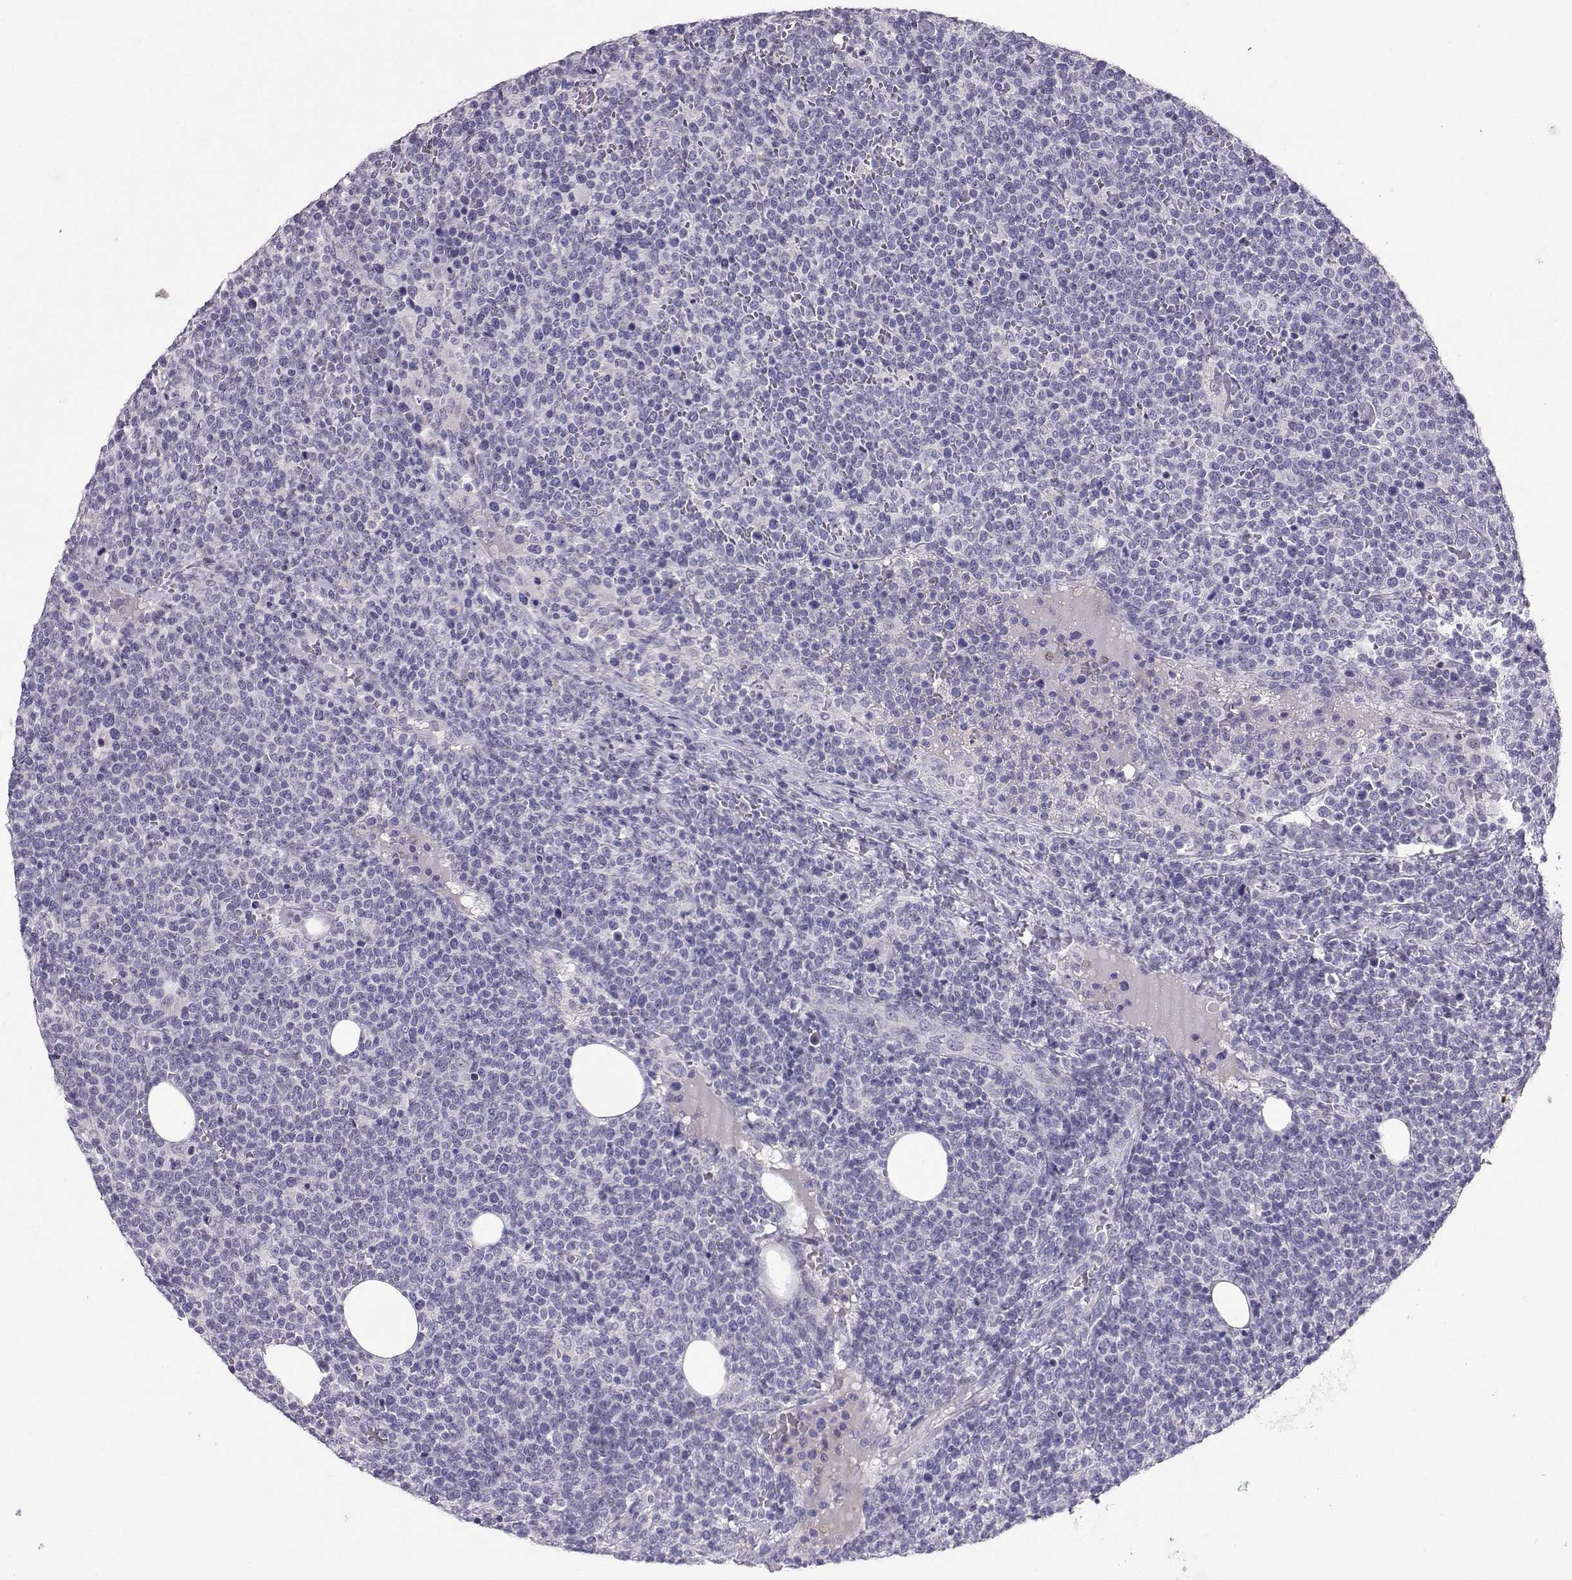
{"staining": {"intensity": "negative", "quantity": "none", "location": "none"}, "tissue": "lymphoma", "cell_type": "Tumor cells", "image_type": "cancer", "snomed": [{"axis": "morphology", "description": "Malignant lymphoma, non-Hodgkin's type, High grade"}, {"axis": "topography", "description": "Lymph node"}], "caption": "IHC micrograph of neoplastic tissue: high-grade malignant lymphoma, non-Hodgkin's type stained with DAB (3,3'-diaminobenzidine) exhibits no significant protein positivity in tumor cells.", "gene": "CARTPT", "patient": {"sex": "male", "age": 61}}